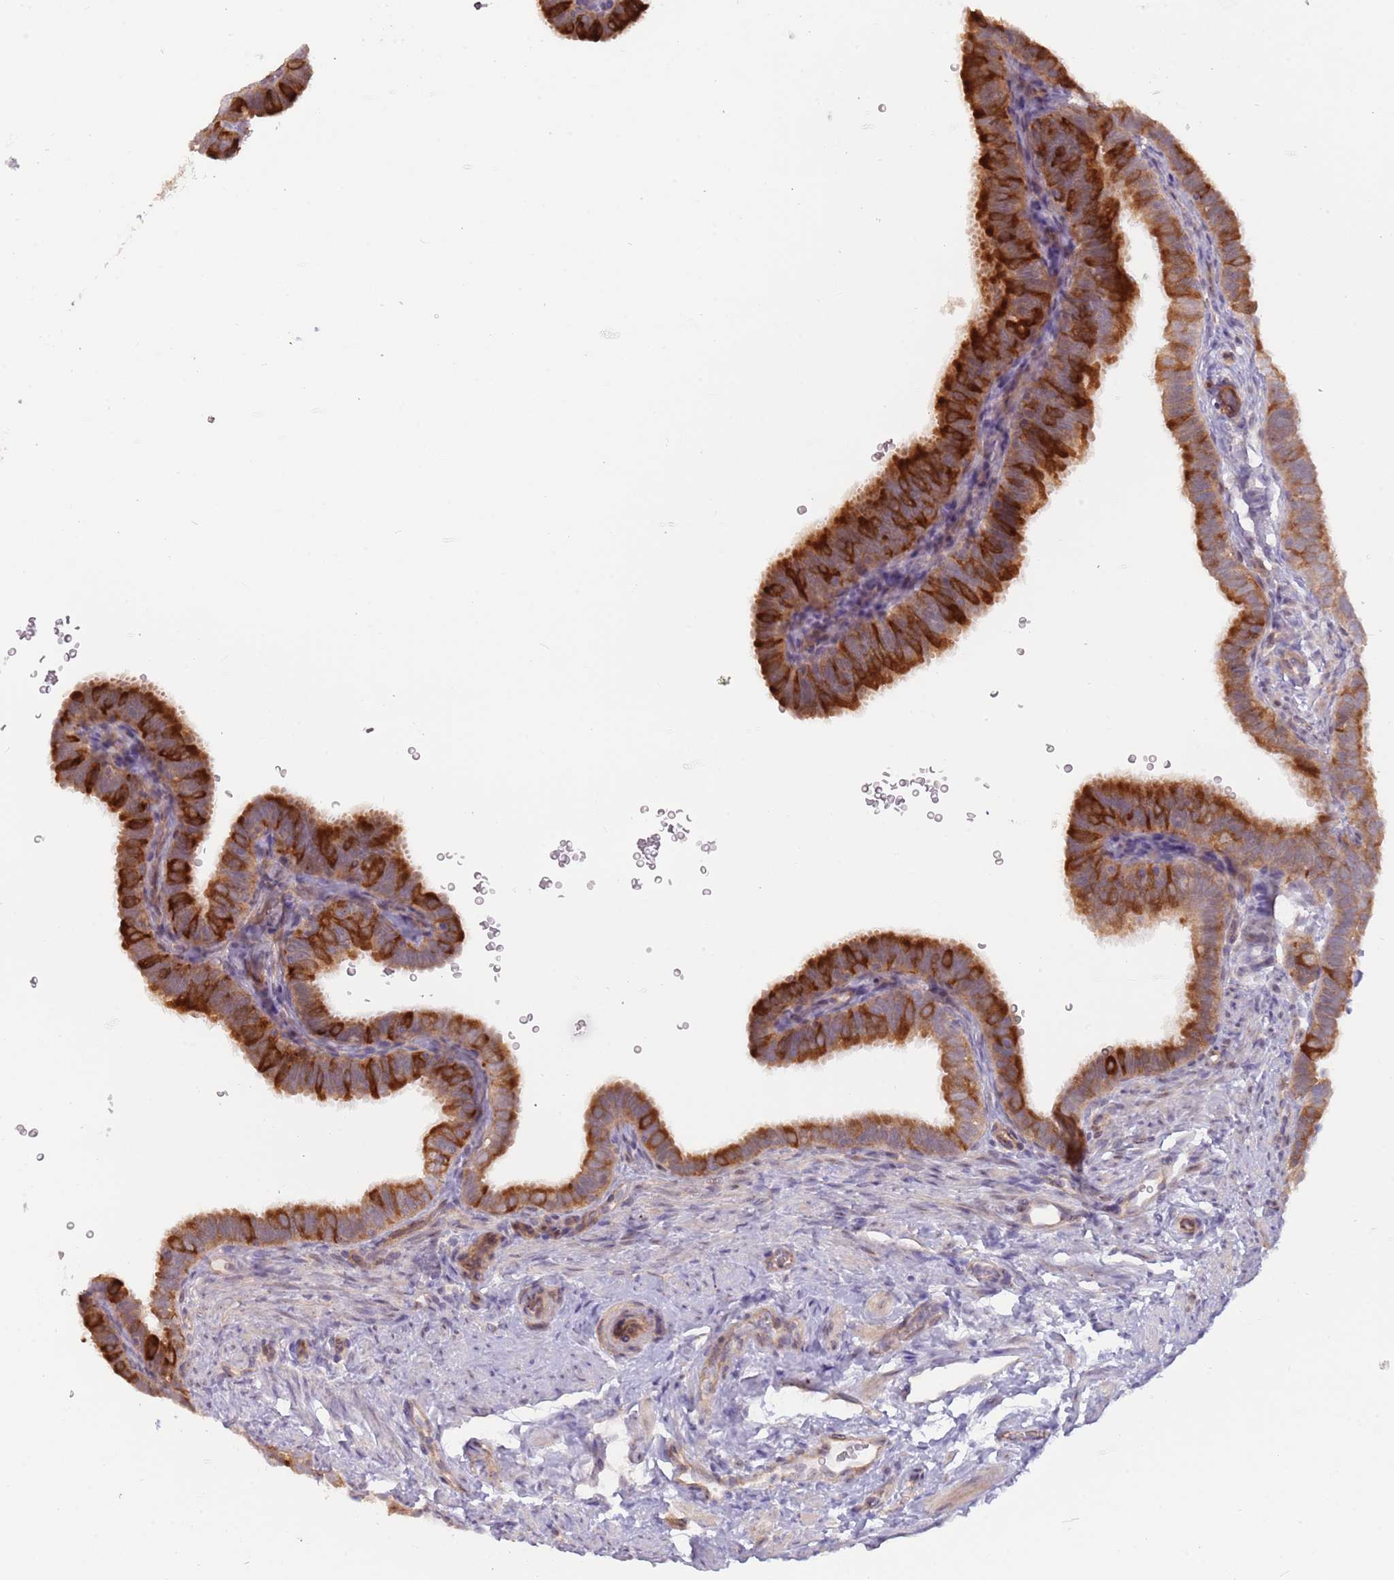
{"staining": {"intensity": "strong", "quantity": ">75%", "location": "cytoplasmic/membranous"}, "tissue": "fallopian tube", "cell_type": "Glandular cells", "image_type": "normal", "snomed": [{"axis": "morphology", "description": "Normal tissue, NOS"}, {"axis": "topography", "description": "Fallopian tube"}], "caption": "Protein expression analysis of benign human fallopian tube reveals strong cytoplasmic/membranous positivity in about >75% of glandular cells. (DAB (3,3'-diaminobenzidine) IHC with brightfield microscopy, high magnification).", "gene": "LDHD", "patient": {"sex": "female", "age": 41}}